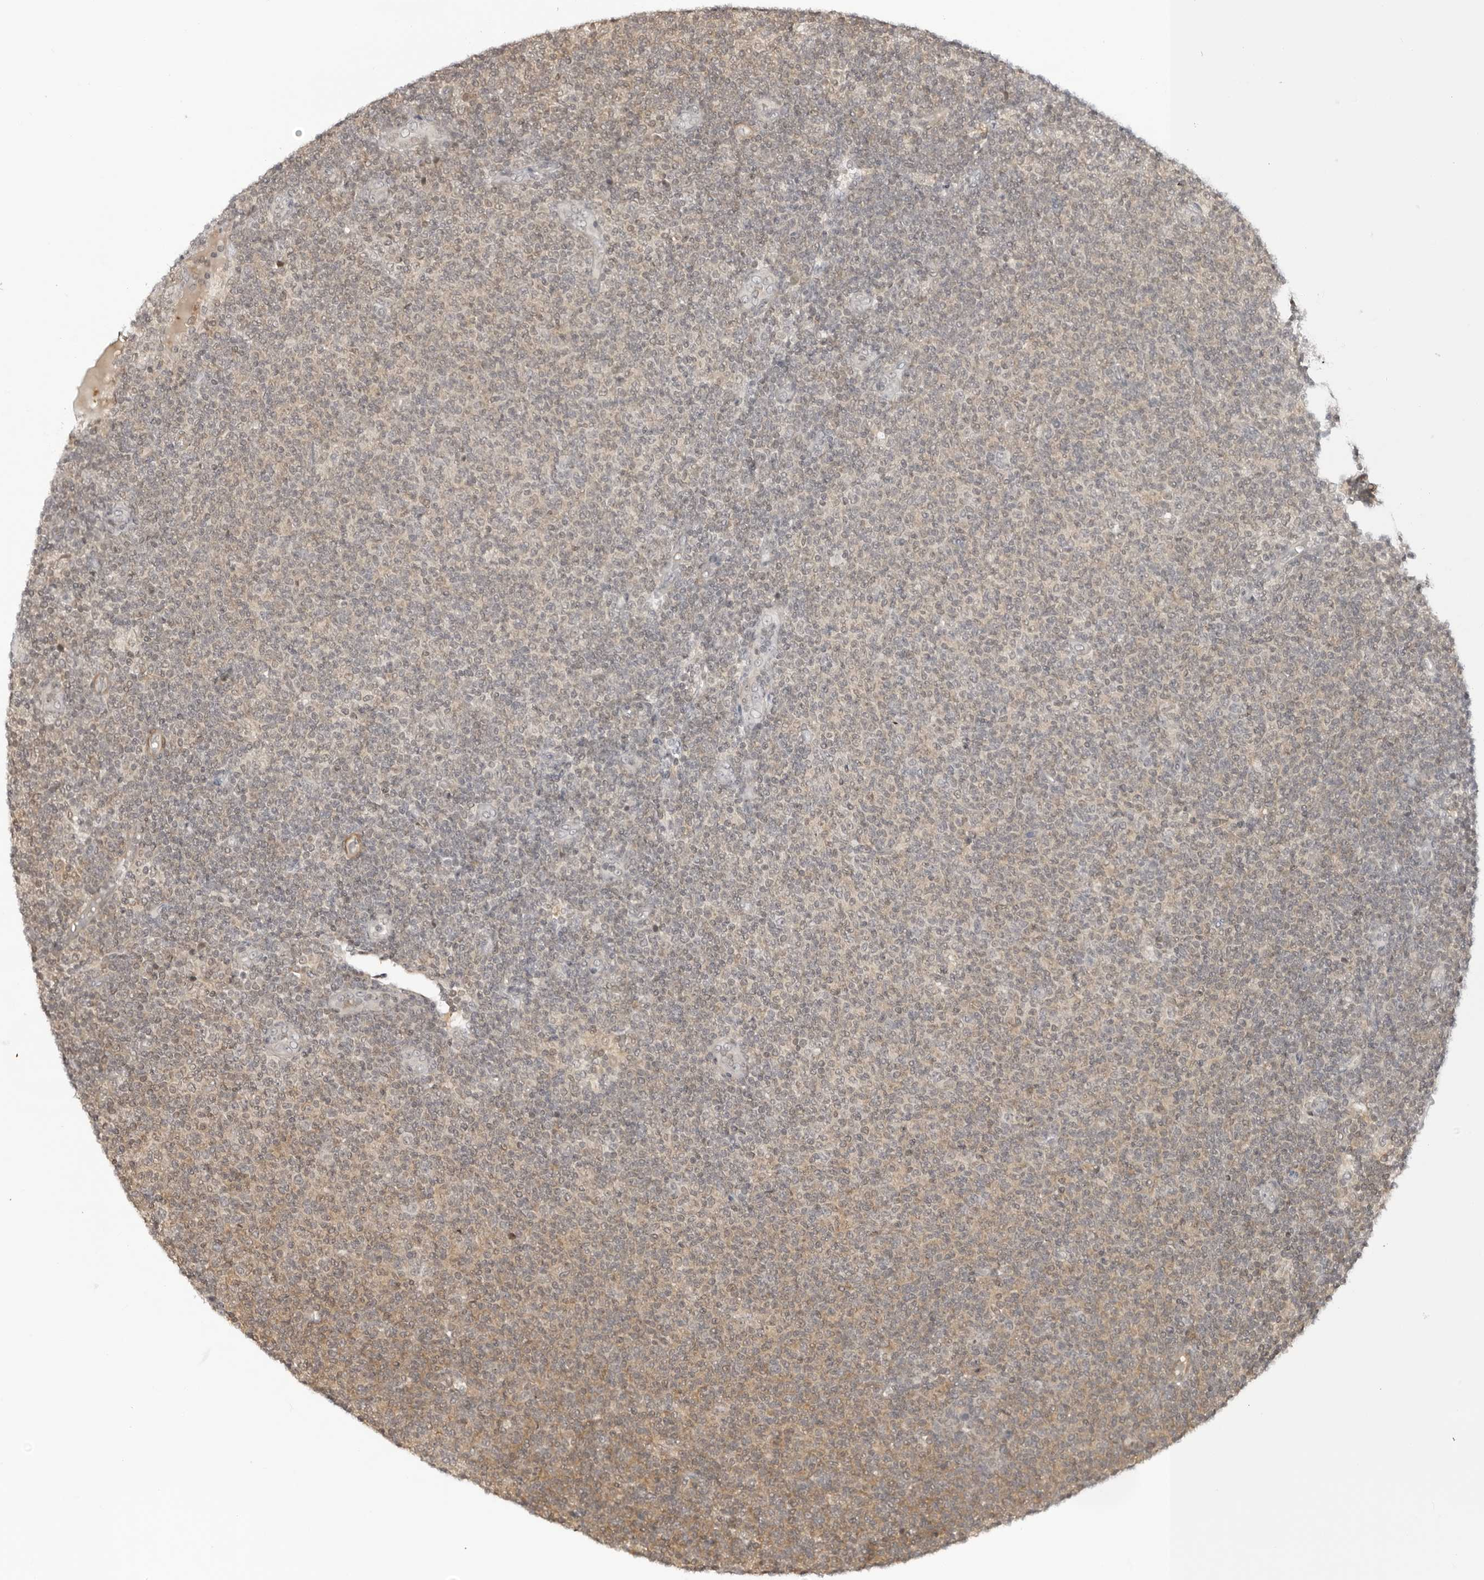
{"staining": {"intensity": "weak", "quantity": "<25%", "location": "cytoplasmic/membranous"}, "tissue": "lymphoma", "cell_type": "Tumor cells", "image_type": "cancer", "snomed": [{"axis": "morphology", "description": "Malignant lymphoma, non-Hodgkin's type, Low grade"}, {"axis": "topography", "description": "Lymph node"}], "caption": "A histopathology image of lymphoma stained for a protein demonstrates no brown staining in tumor cells. (DAB (3,3'-diaminobenzidine) immunohistochemistry (IHC) visualized using brightfield microscopy, high magnification).", "gene": "RNF146", "patient": {"sex": "male", "age": 66}}